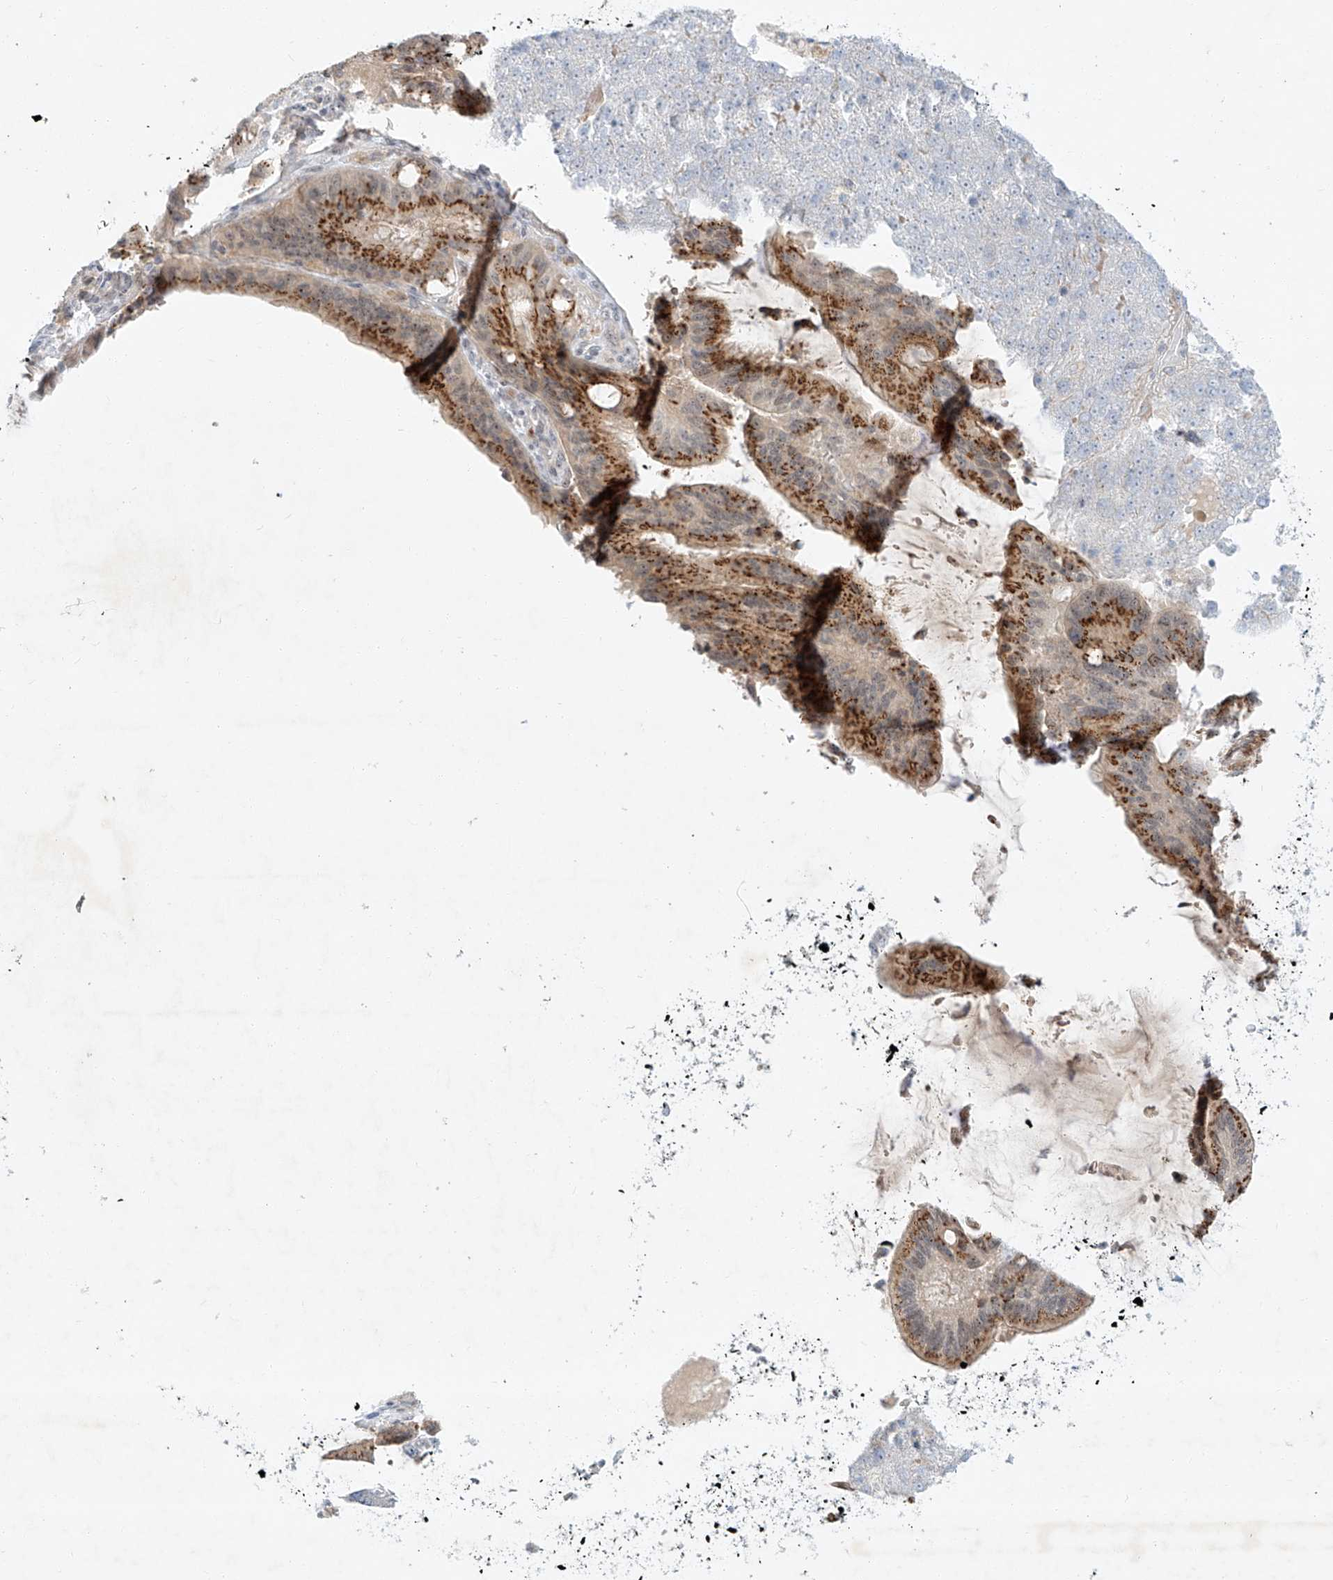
{"staining": {"intensity": "moderate", "quantity": "<25%", "location": "cytoplasmic/membranous"}, "tissue": "pancreatic cancer", "cell_type": "Tumor cells", "image_type": "cancer", "snomed": [{"axis": "morphology", "description": "Adenocarcinoma, NOS"}, {"axis": "topography", "description": "Pancreas"}], "caption": "This image displays immunohistochemistry staining of pancreatic cancer, with low moderate cytoplasmic/membranous expression in about <25% of tumor cells.", "gene": "PAK6", "patient": {"sex": "female", "age": 61}}